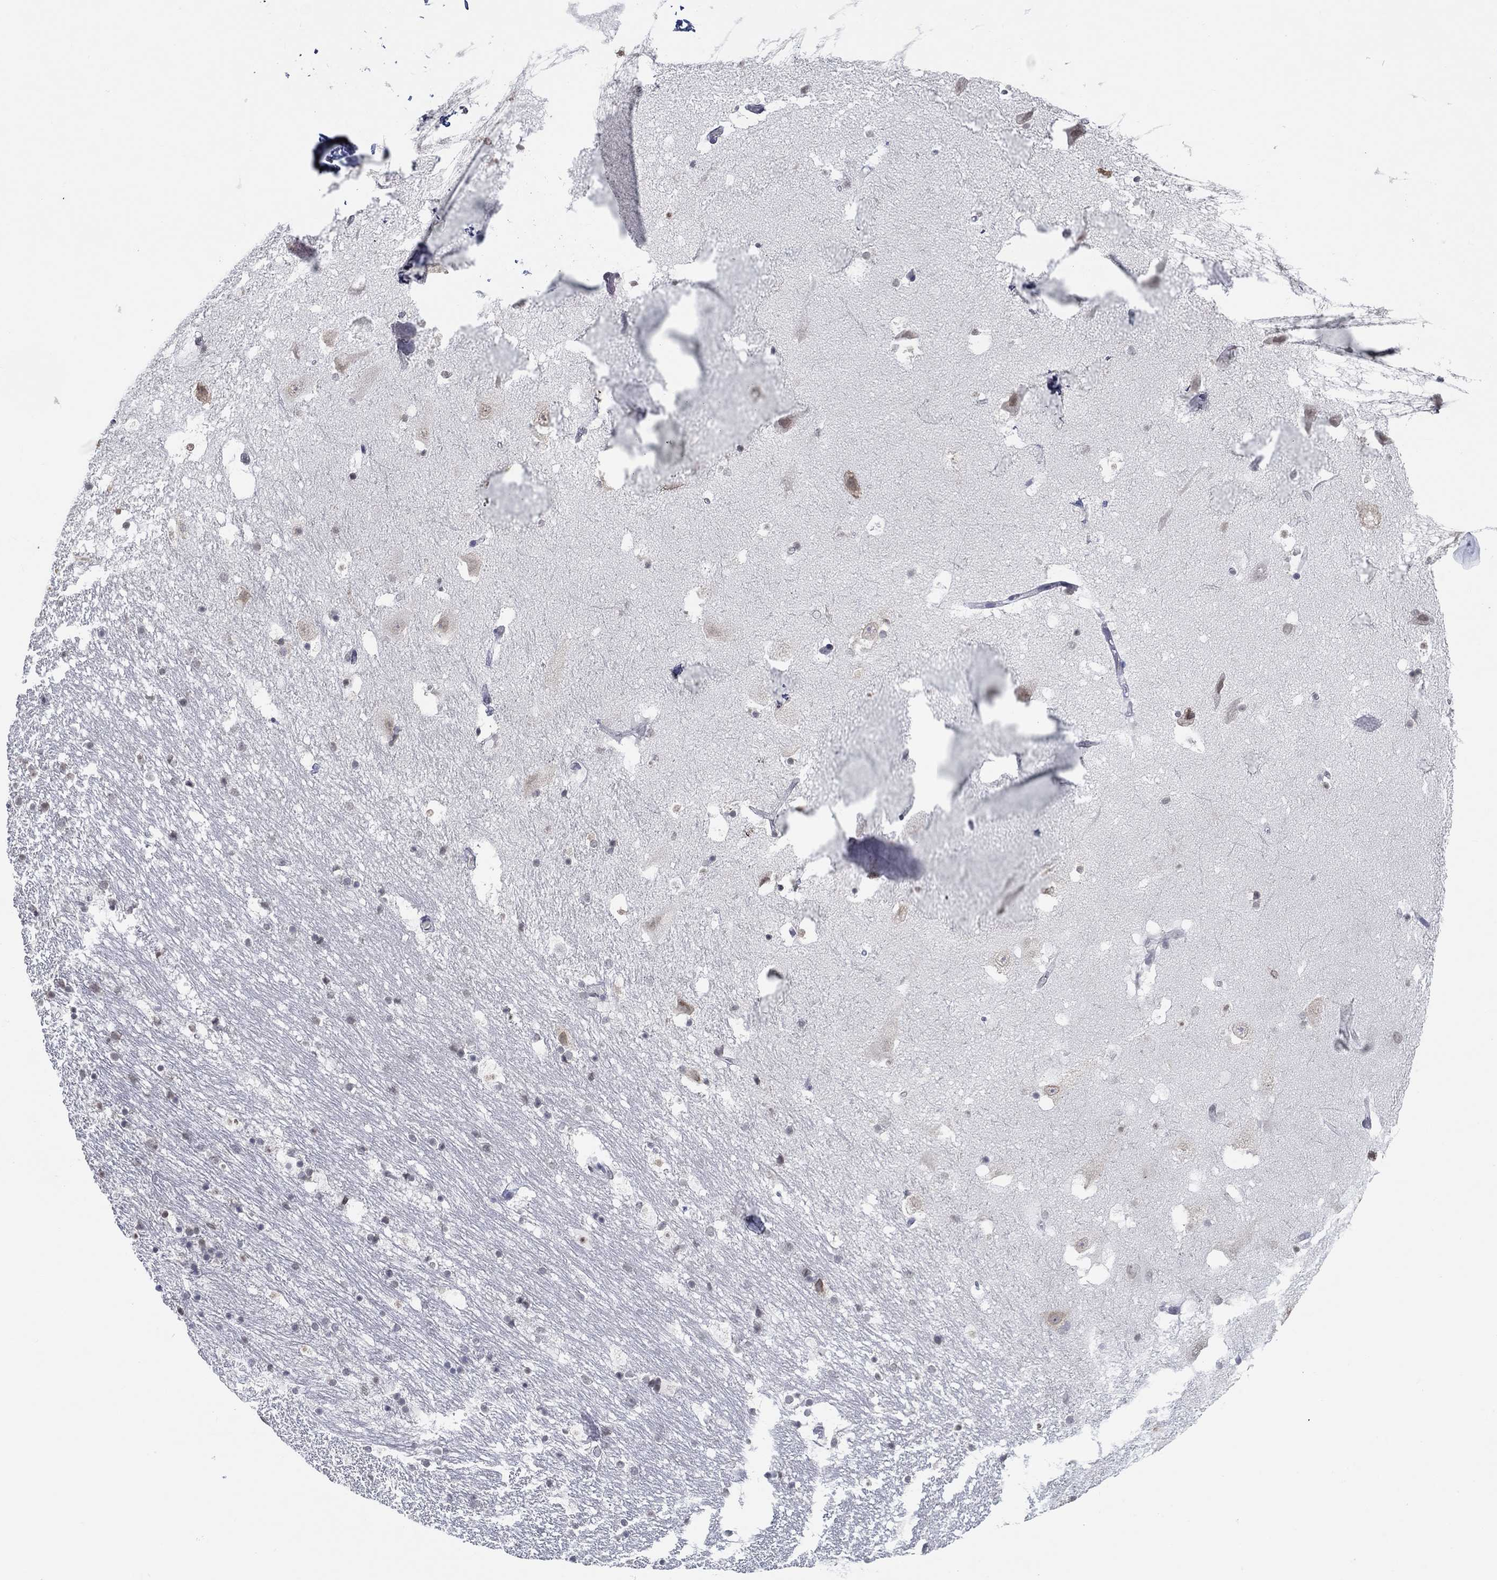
{"staining": {"intensity": "moderate", "quantity": "<25%", "location": "cytoplasmic/membranous,nuclear"}, "tissue": "hippocampus", "cell_type": "Glial cells", "image_type": "normal", "snomed": [{"axis": "morphology", "description": "Normal tissue, NOS"}, {"axis": "topography", "description": "Hippocampus"}], "caption": "Hippocampus was stained to show a protein in brown. There is low levels of moderate cytoplasmic/membranous,nuclear staining in approximately <25% of glial cells. The staining was performed using DAB (3,3'-diaminobenzidine) to visualize the protein expression in brown, while the nuclei were stained in blue with hematoxylin (Magnification: 20x).", "gene": "NUP155", "patient": {"sex": "male", "age": 51}}